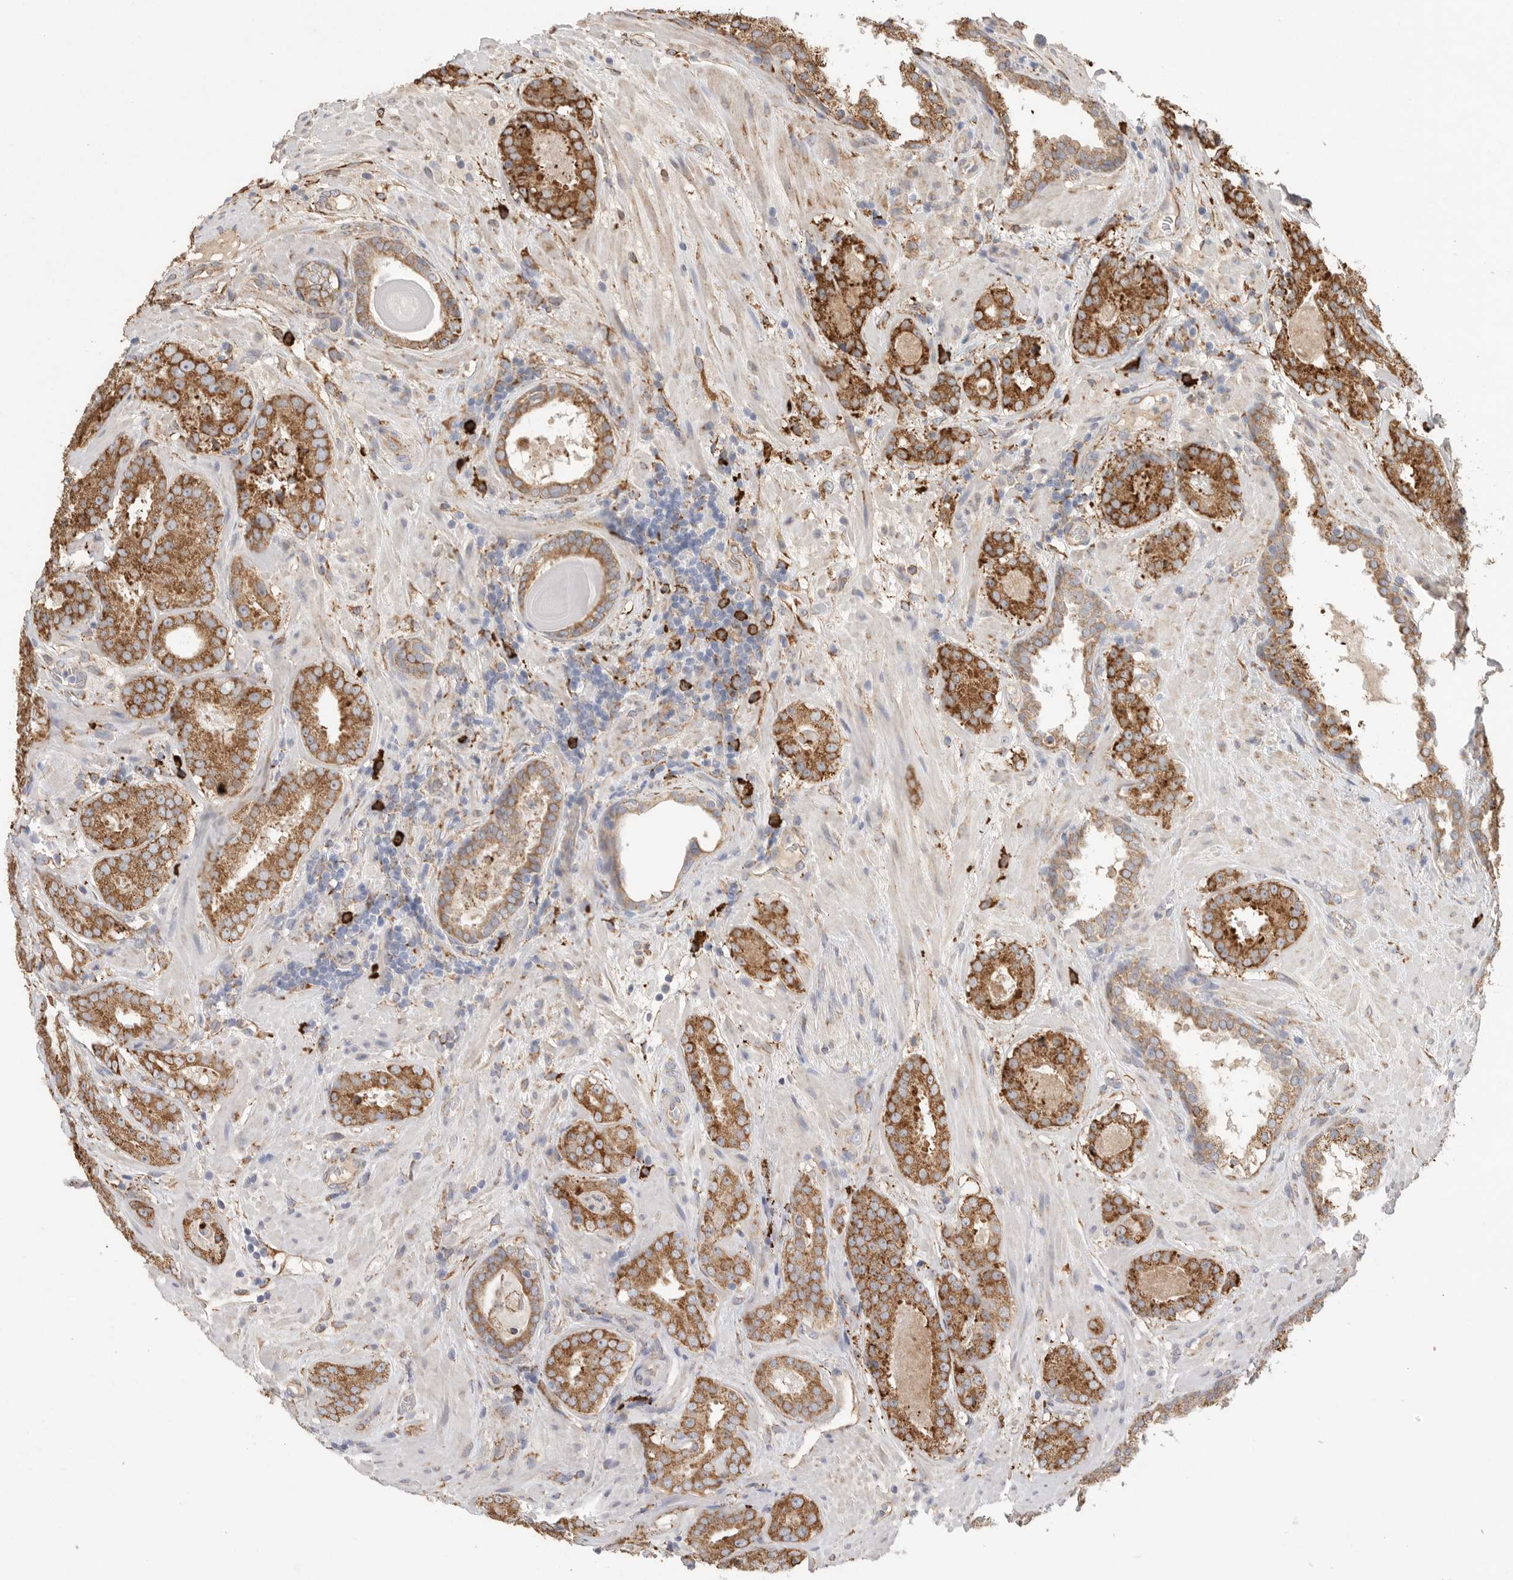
{"staining": {"intensity": "strong", "quantity": ">75%", "location": "cytoplasmic/membranous"}, "tissue": "prostate cancer", "cell_type": "Tumor cells", "image_type": "cancer", "snomed": [{"axis": "morphology", "description": "Adenocarcinoma, Low grade"}, {"axis": "topography", "description": "Prostate"}], "caption": "Prostate low-grade adenocarcinoma was stained to show a protein in brown. There is high levels of strong cytoplasmic/membranous staining in about >75% of tumor cells. The protein of interest is shown in brown color, while the nuclei are stained blue.", "gene": "BLOC1S5", "patient": {"sex": "male", "age": 69}}